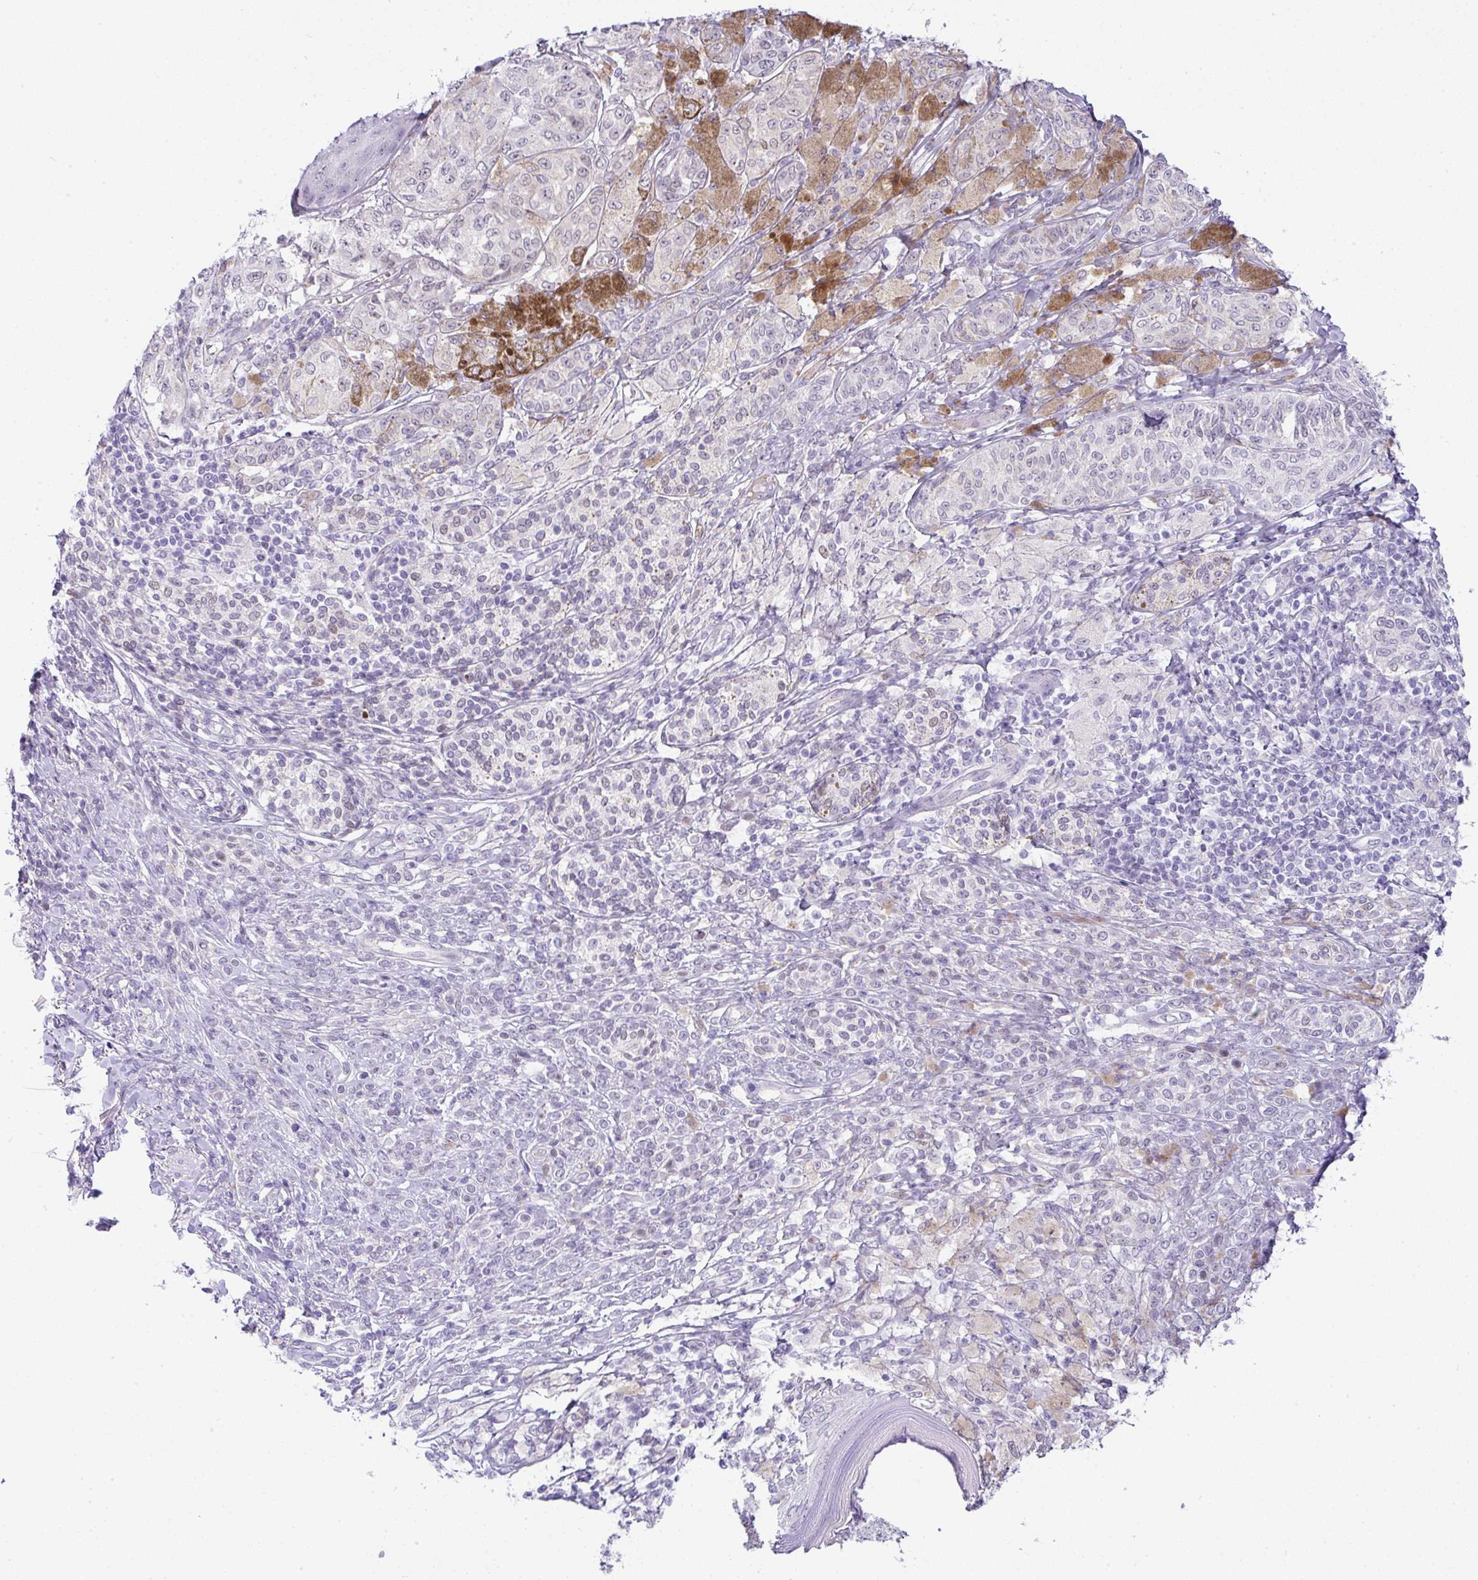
{"staining": {"intensity": "negative", "quantity": "none", "location": "none"}, "tissue": "melanoma", "cell_type": "Tumor cells", "image_type": "cancer", "snomed": [{"axis": "morphology", "description": "Malignant melanoma, NOS"}, {"axis": "topography", "description": "Skin"}], "caption": "Immunohistochemistry (IHC) photomicrograph of neoplastic tissue: malignant melanoma stained with DAB (3,3'-diaminobenzidine) demonstrates no significant protein staining in tumor cells.", "gene": "FAM177A1", "patient": {"sex": "male", "age": 42}}